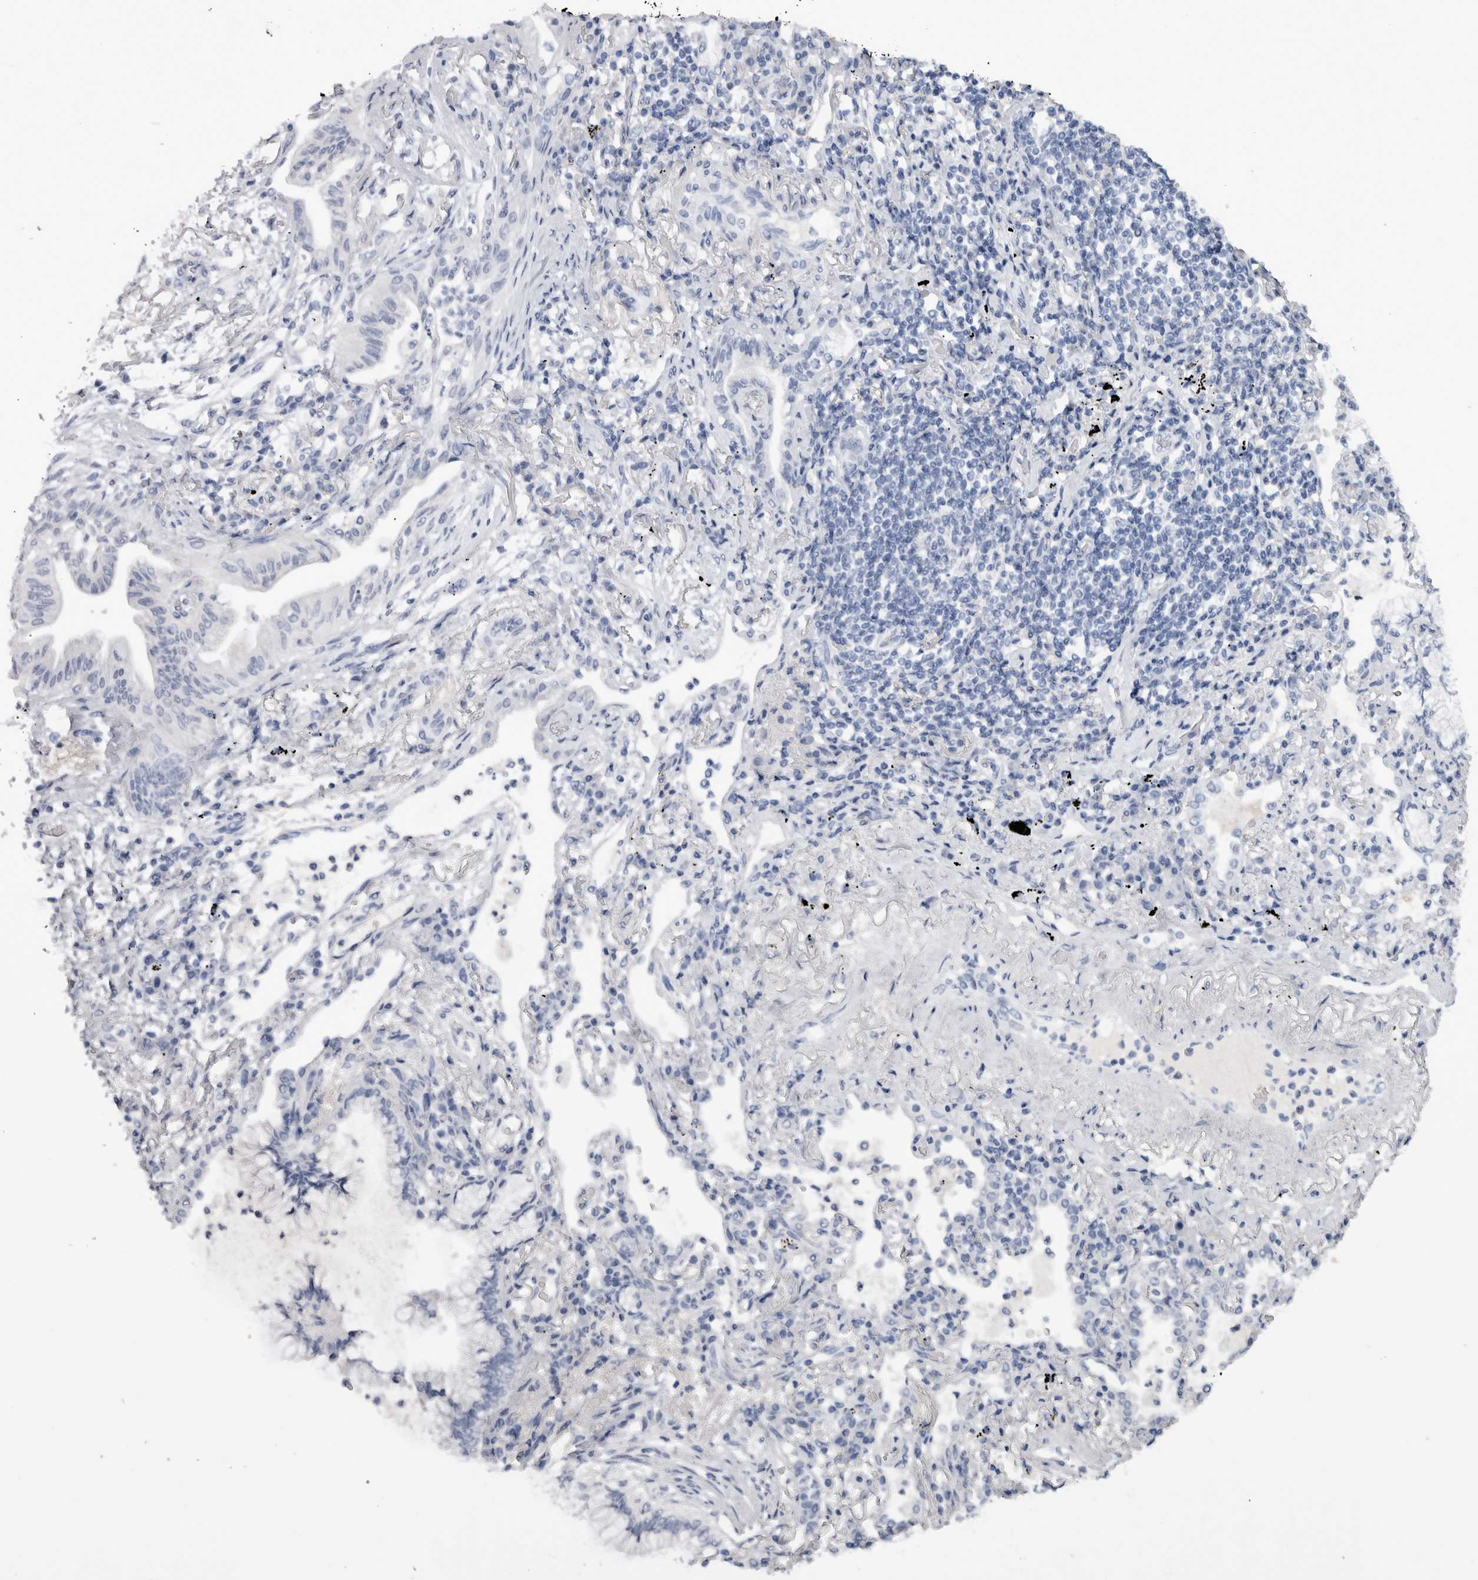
{"staining": {"intensity": "negative", "quantity": "none", "location": "none"}, "tissue": "lung cancer", "cell_type": "Tumor cells", "image_type": "cancer", "snomed": [{"axis": "morphology", "description": "Adenocarcinoma, NOS"}, {"axis": "topography", "description": "Lung"}], "caption": "This is an immunohistochemistry (IHC) photomicrograph of human lung cancer (adenocarcinoma). There is no positivity in tumor cells.", "gene": "ADAM2", "patient": {"sex": "female", "age": 70}}